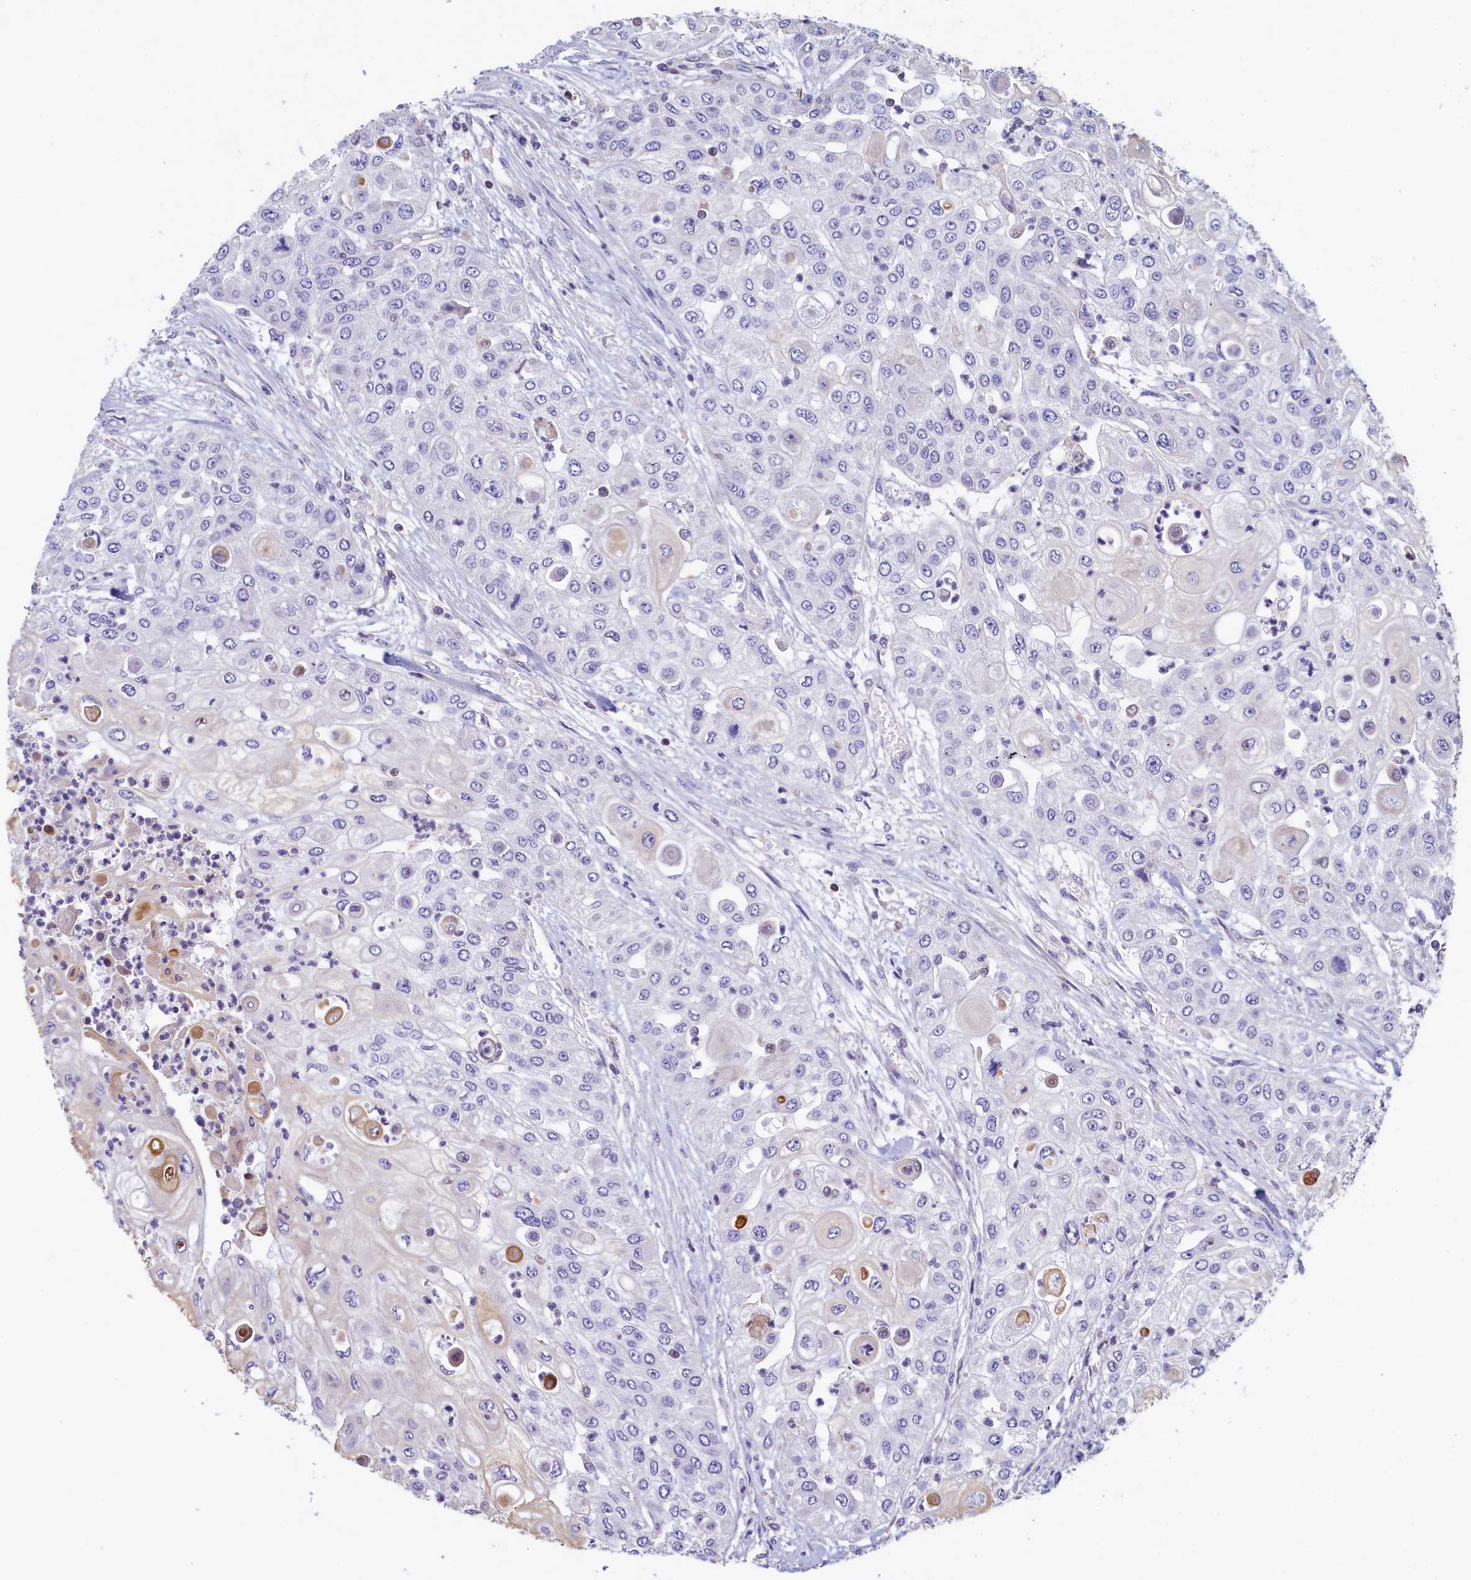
{"staining": {"intensity": "negative", "quantity": "none", "location": "none"}, "tissue": "urothelial cancer", "cell_type": "Tumor cells", "image_type": "cancer", "snomed": [{"axis": "morphology", "description": "Urothelial carcinoma, High grade"}, {"axis": "topography", "description": "Urinary bladder"}], "caption": "The image demonstrates no staining of tumor cells in high-grade urothelial carcinoma.", "gene": "TRAF3IP3", "patient": {"sex": "female", "age": 79}}